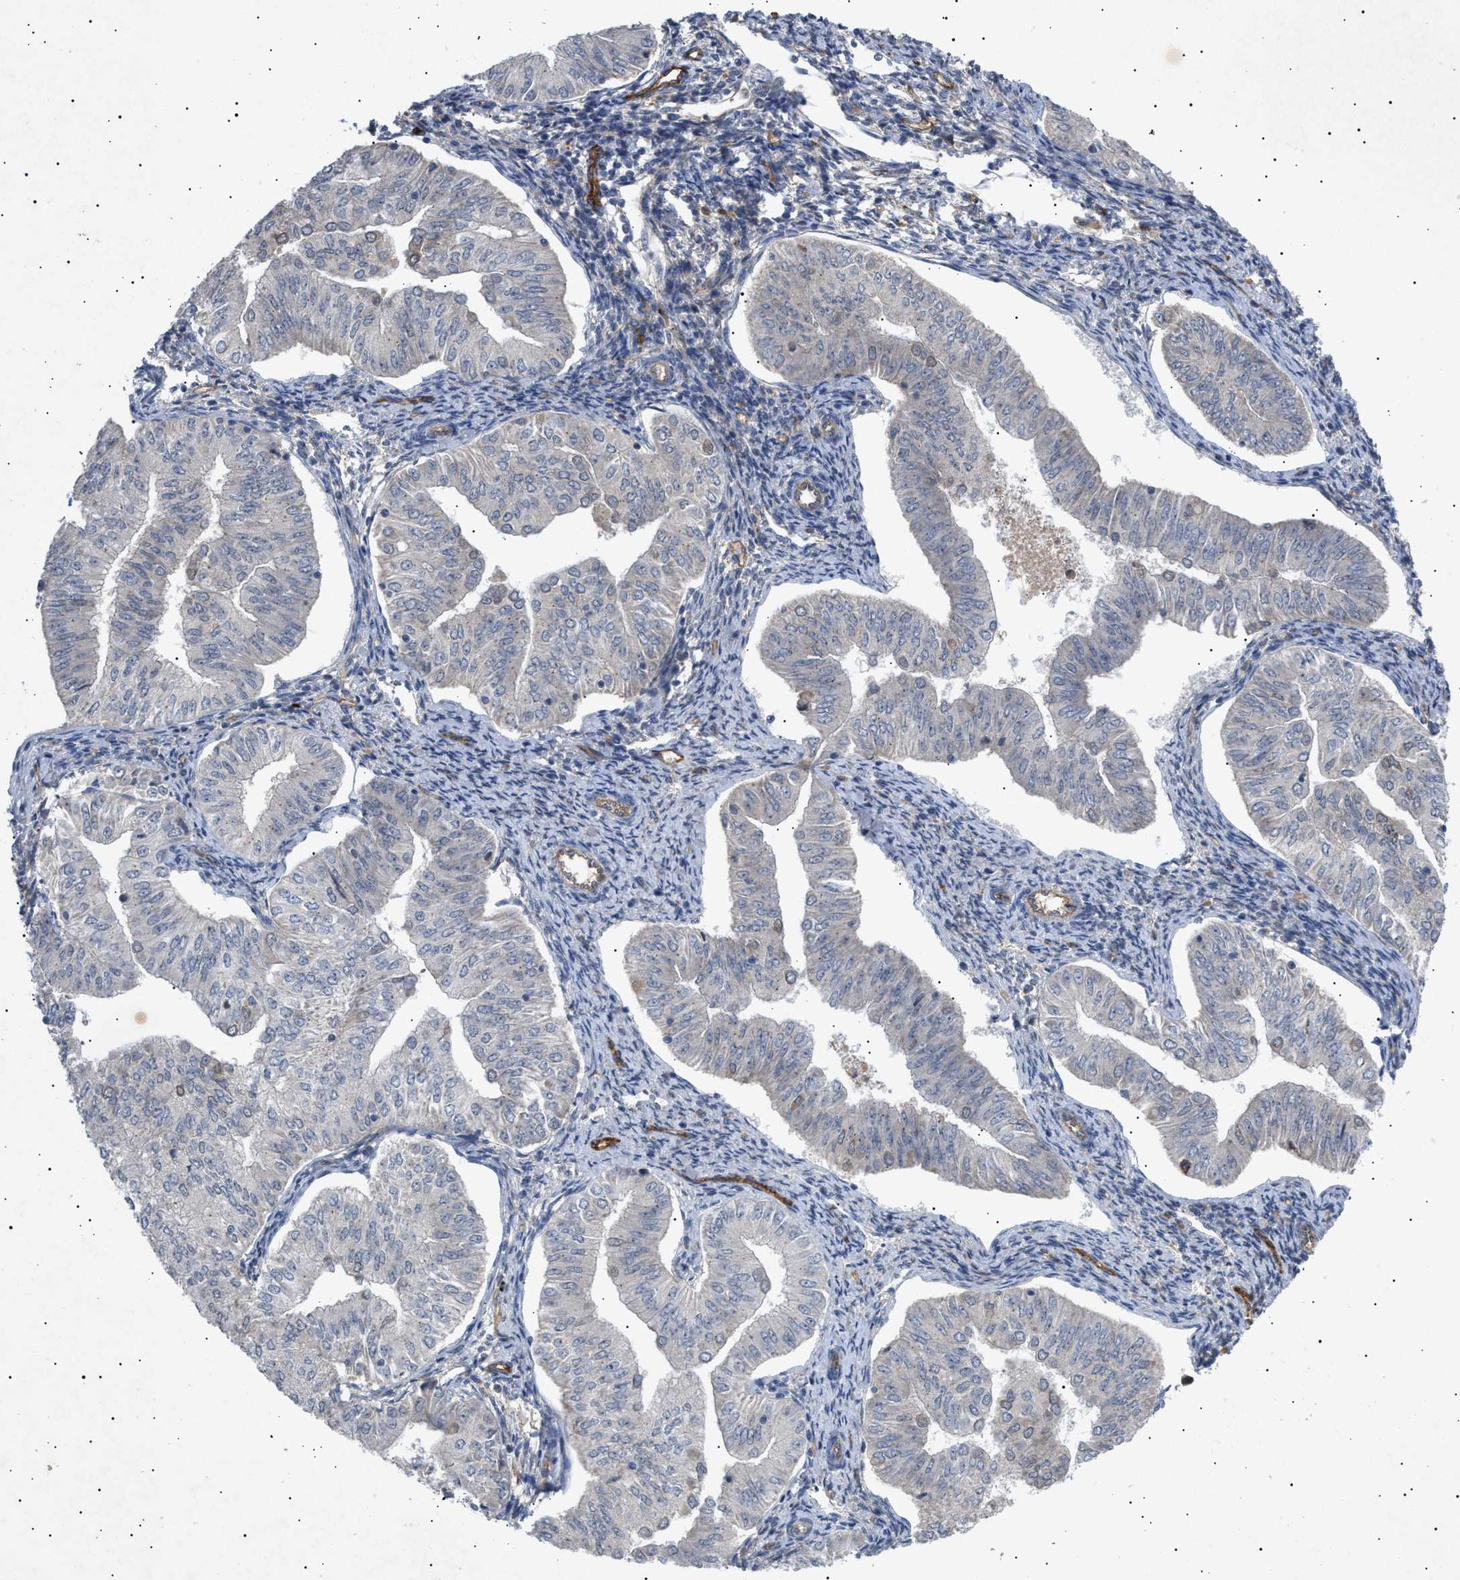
{"staining": {"intensity": "negative", "quantity": "none", "location": "none"}, "tissue": "endometrial cancer", "cell_type": "Tumor cells", "image_type": "cancer", "snomed": [{"axis": "morphology", "description": "Normal tissue, NOS"}, {"axis": "morphology", "description": "Adenocarcinoma, NOS"}, {"axis": "topography", "description": "Endometrium"}], "caption": "Human adenocarcinoma (endometrial) stained for a protein using IHC demonstrates no expression in tumor cells.", "gene": "SIRT5", "patient": {"sex": "female", "age": 53}}